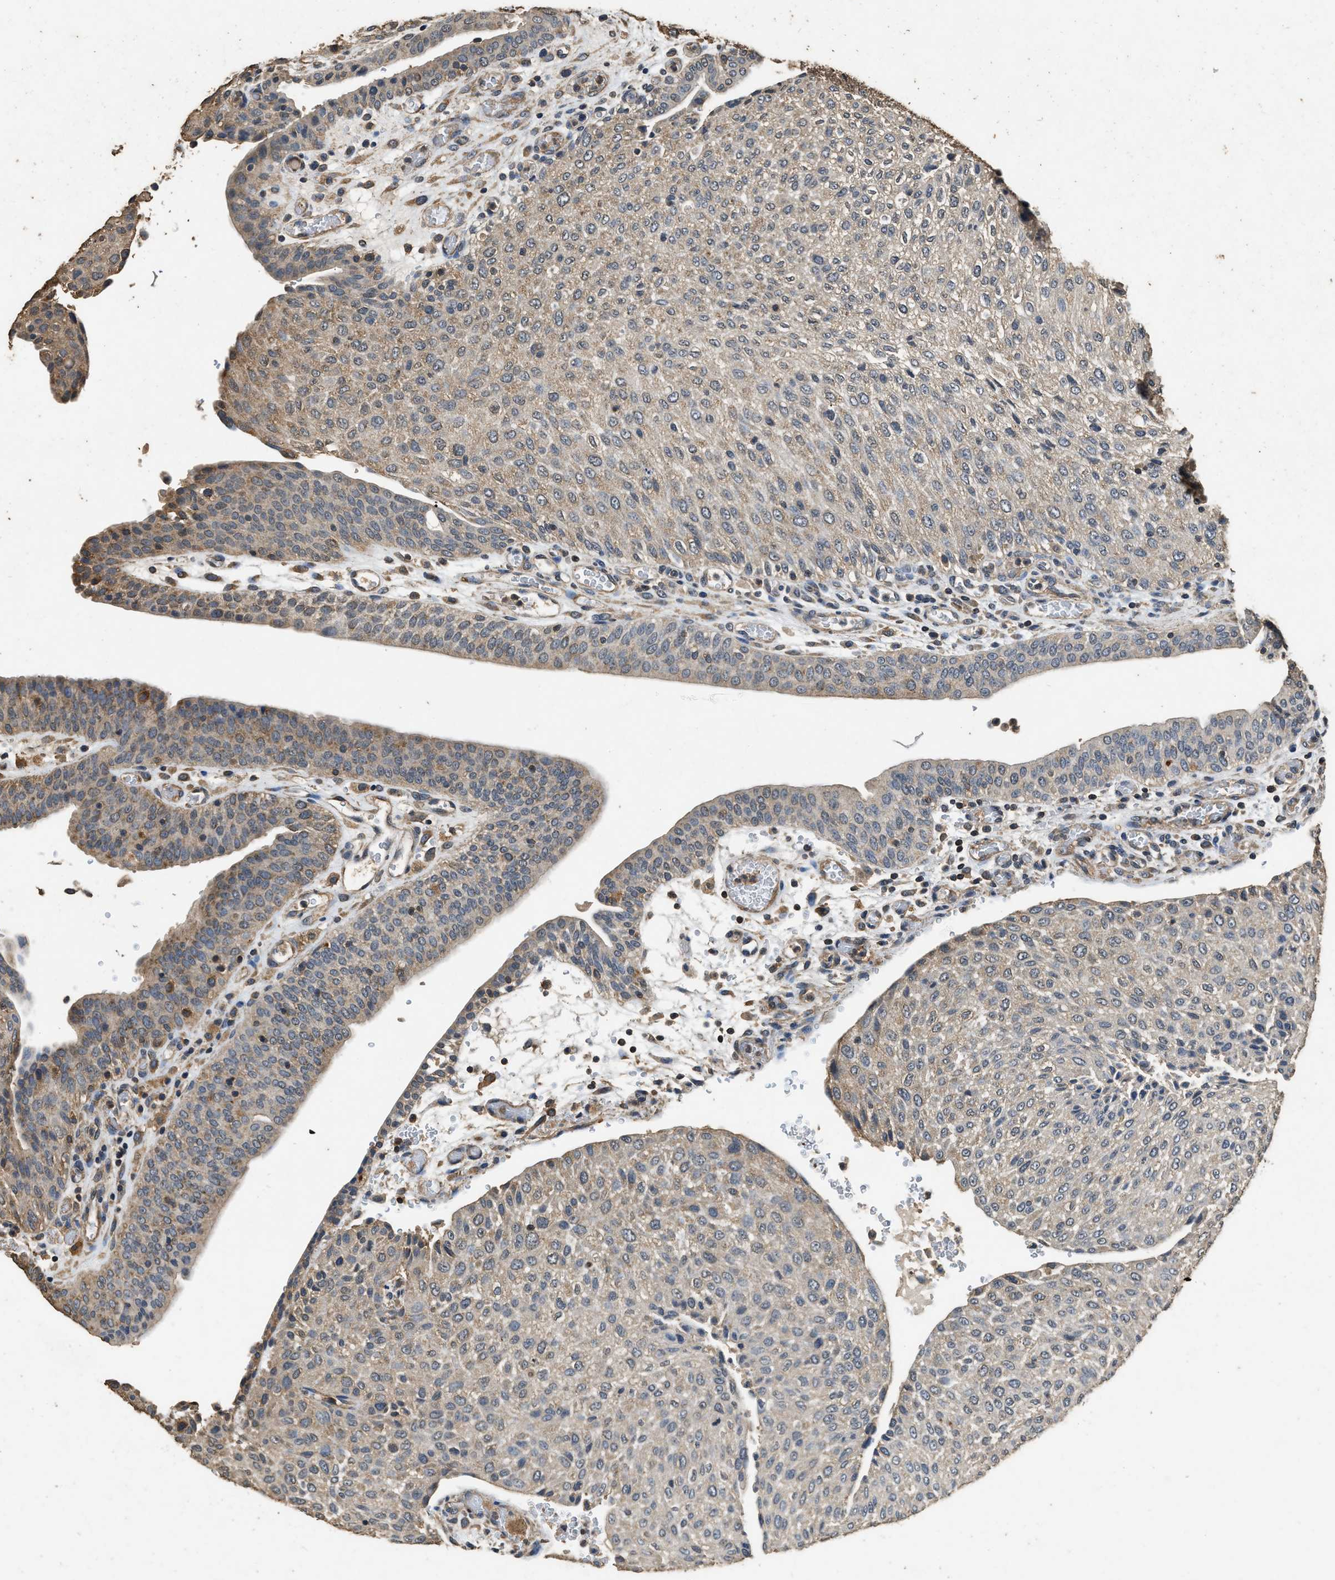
{"staining": {"intensity": "weak", "quantity": "25%-75%", "location": "cytoplasmic/membranous"}, "tissue": "urothelial cancer", "cell_type": "Tumor cells", "image_type": "cancer", "snomed": [{"axis": "morphology", "description": "Urothelial carcinoma, Low grade"}, {"axis": "morphology", "description": "Urothelial carcinoma, High grade"}, {"axis": "topography", "description": "Urinary bladder"}], "caption": "Tumor cells demonstrate low levels of weak cytoplasmic/membranous expression in about 25%-75% of cells in human urothelial carcinoma (high-grade).", "gene": "MIB1", "patient": {"sex": "male", "age": 35}}